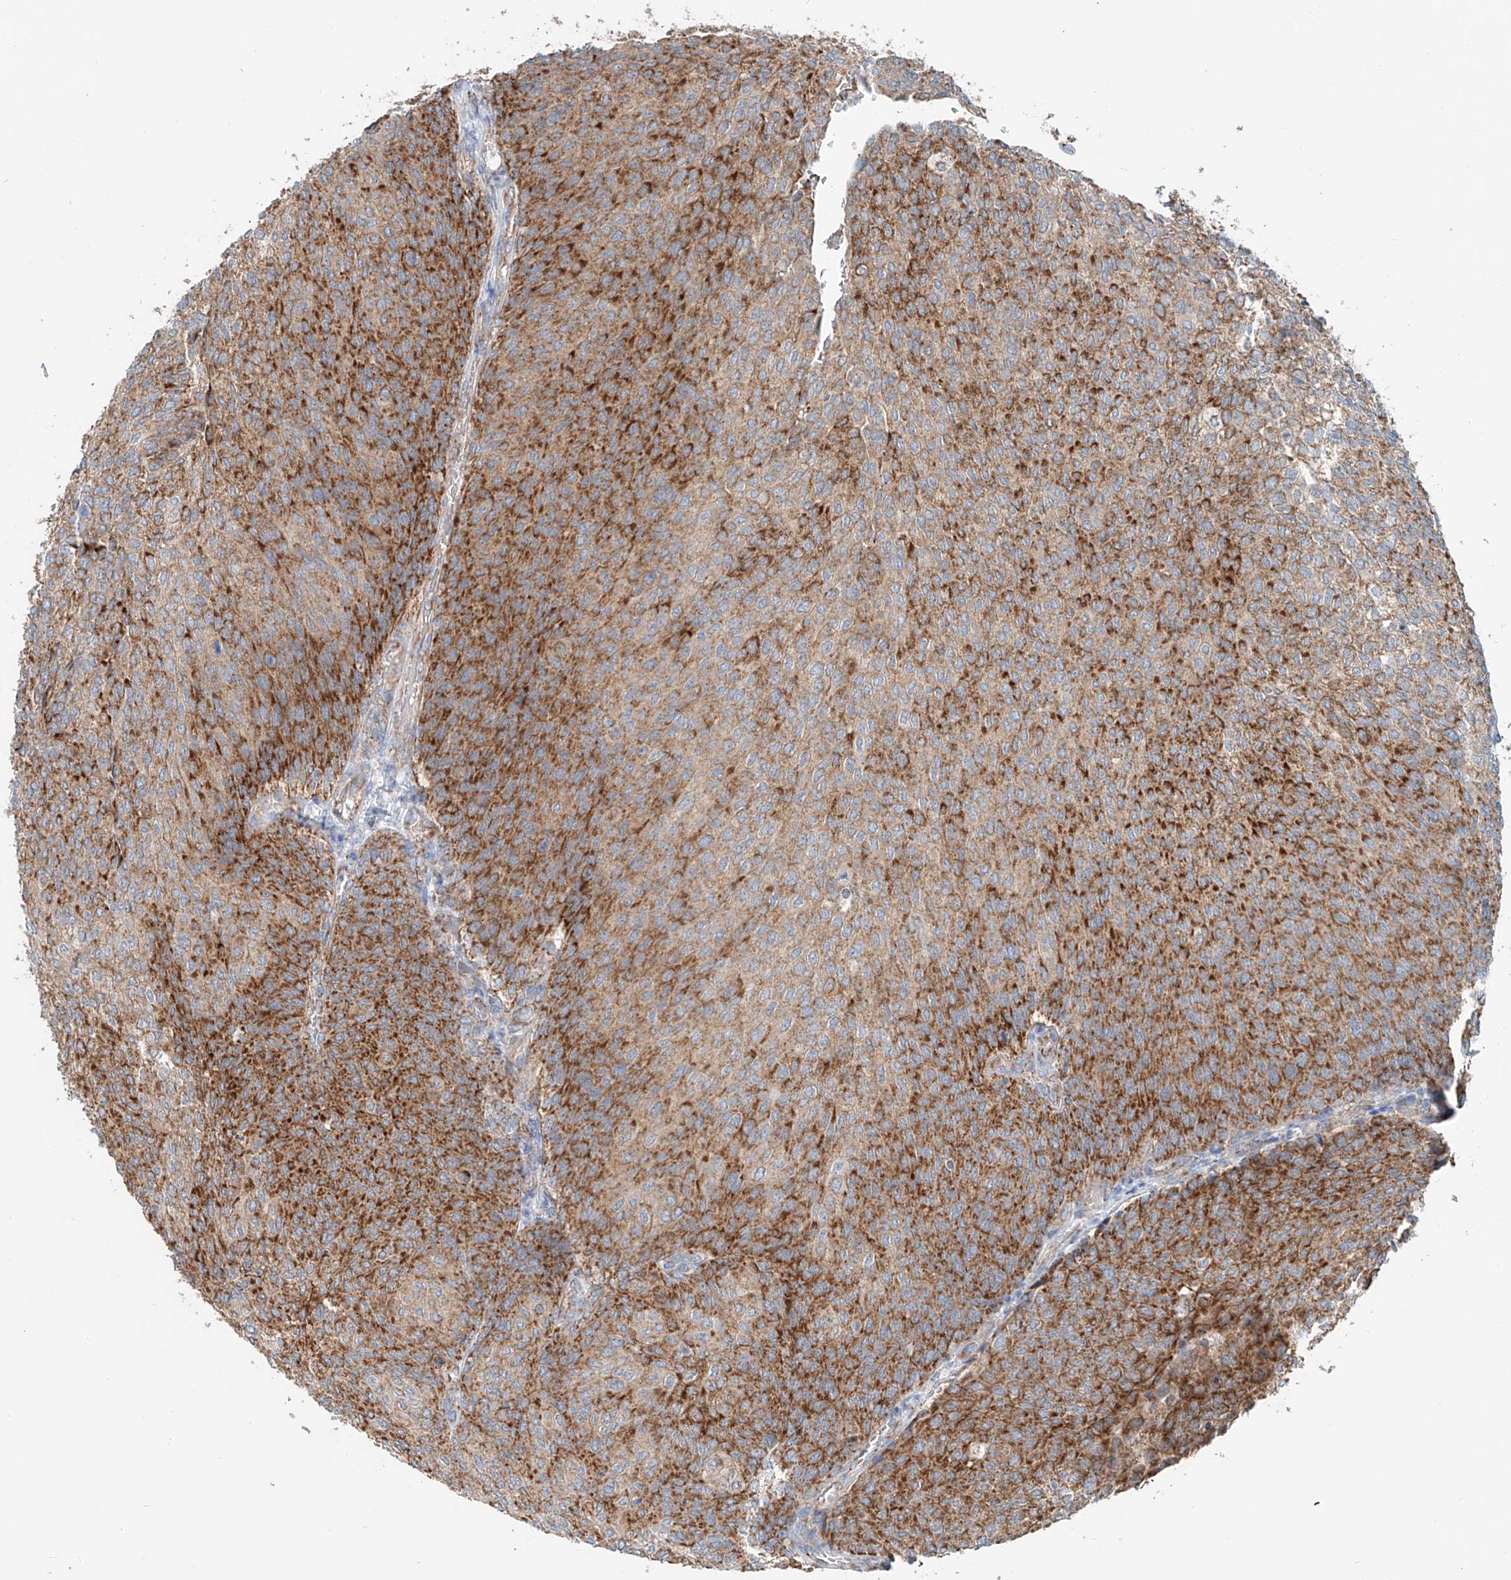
{"staining": {"intensity": "moderate", "quantity": ">75%", "location": "cytoplasmic/membranous"}, "tissue": "urothelial cancer", "cell_type": "Tumor cells", "image_type": "cancer", "snomed": [{"axis": "morphology", "description": "Urothelial carcinoma, Low grade"}, {"axis": "topography", "description": "Urinary bladder"}], "caption": "A micrograph of human urothelial cancer stained for a protein demonstrates moderate cytoplasmic/membranous brown staining in tumor cells.", "gene": "CARD10", "patient": {"sex": "female", "age": 79}}